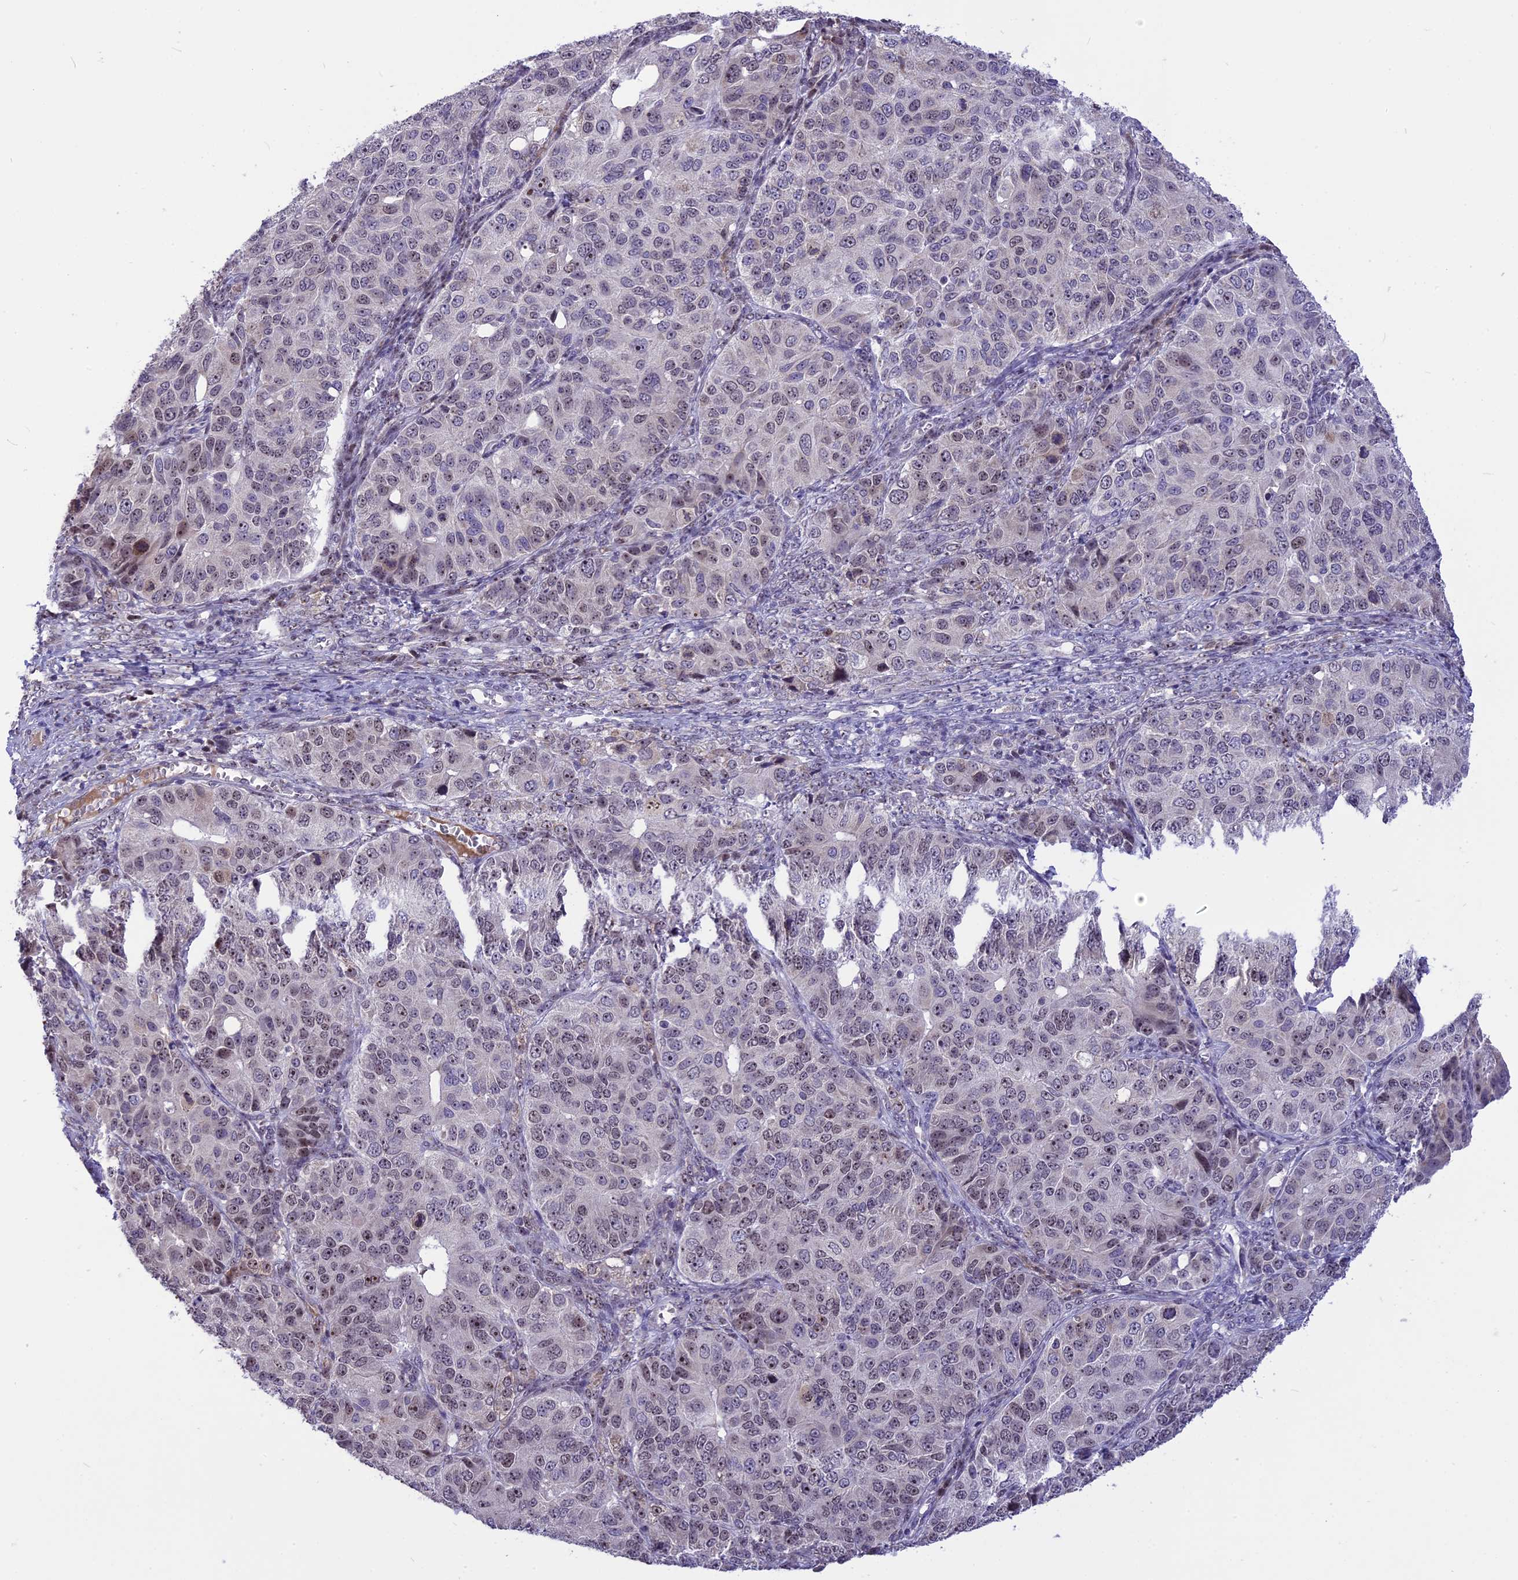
{"staining": {"intensity": "weak", "quantity": "25%-75%", "location": "nuclear"}, "tissue": "ovarian cancer", "cell_type": "Tumor cells", "image_type": "cancer", "snomed": [{"axis": "morphology", "description": "Carcinoma, endometroid"}, {"axis": "topography", "description": "Ovary"}], "caption": "The micrograph shows staining of ovarian cancer, revealing weak nuclear protein positivity (brown color) within tumor cells.", "gene": "CMSS1", "patient": {"sex": "female", "age": 51}}